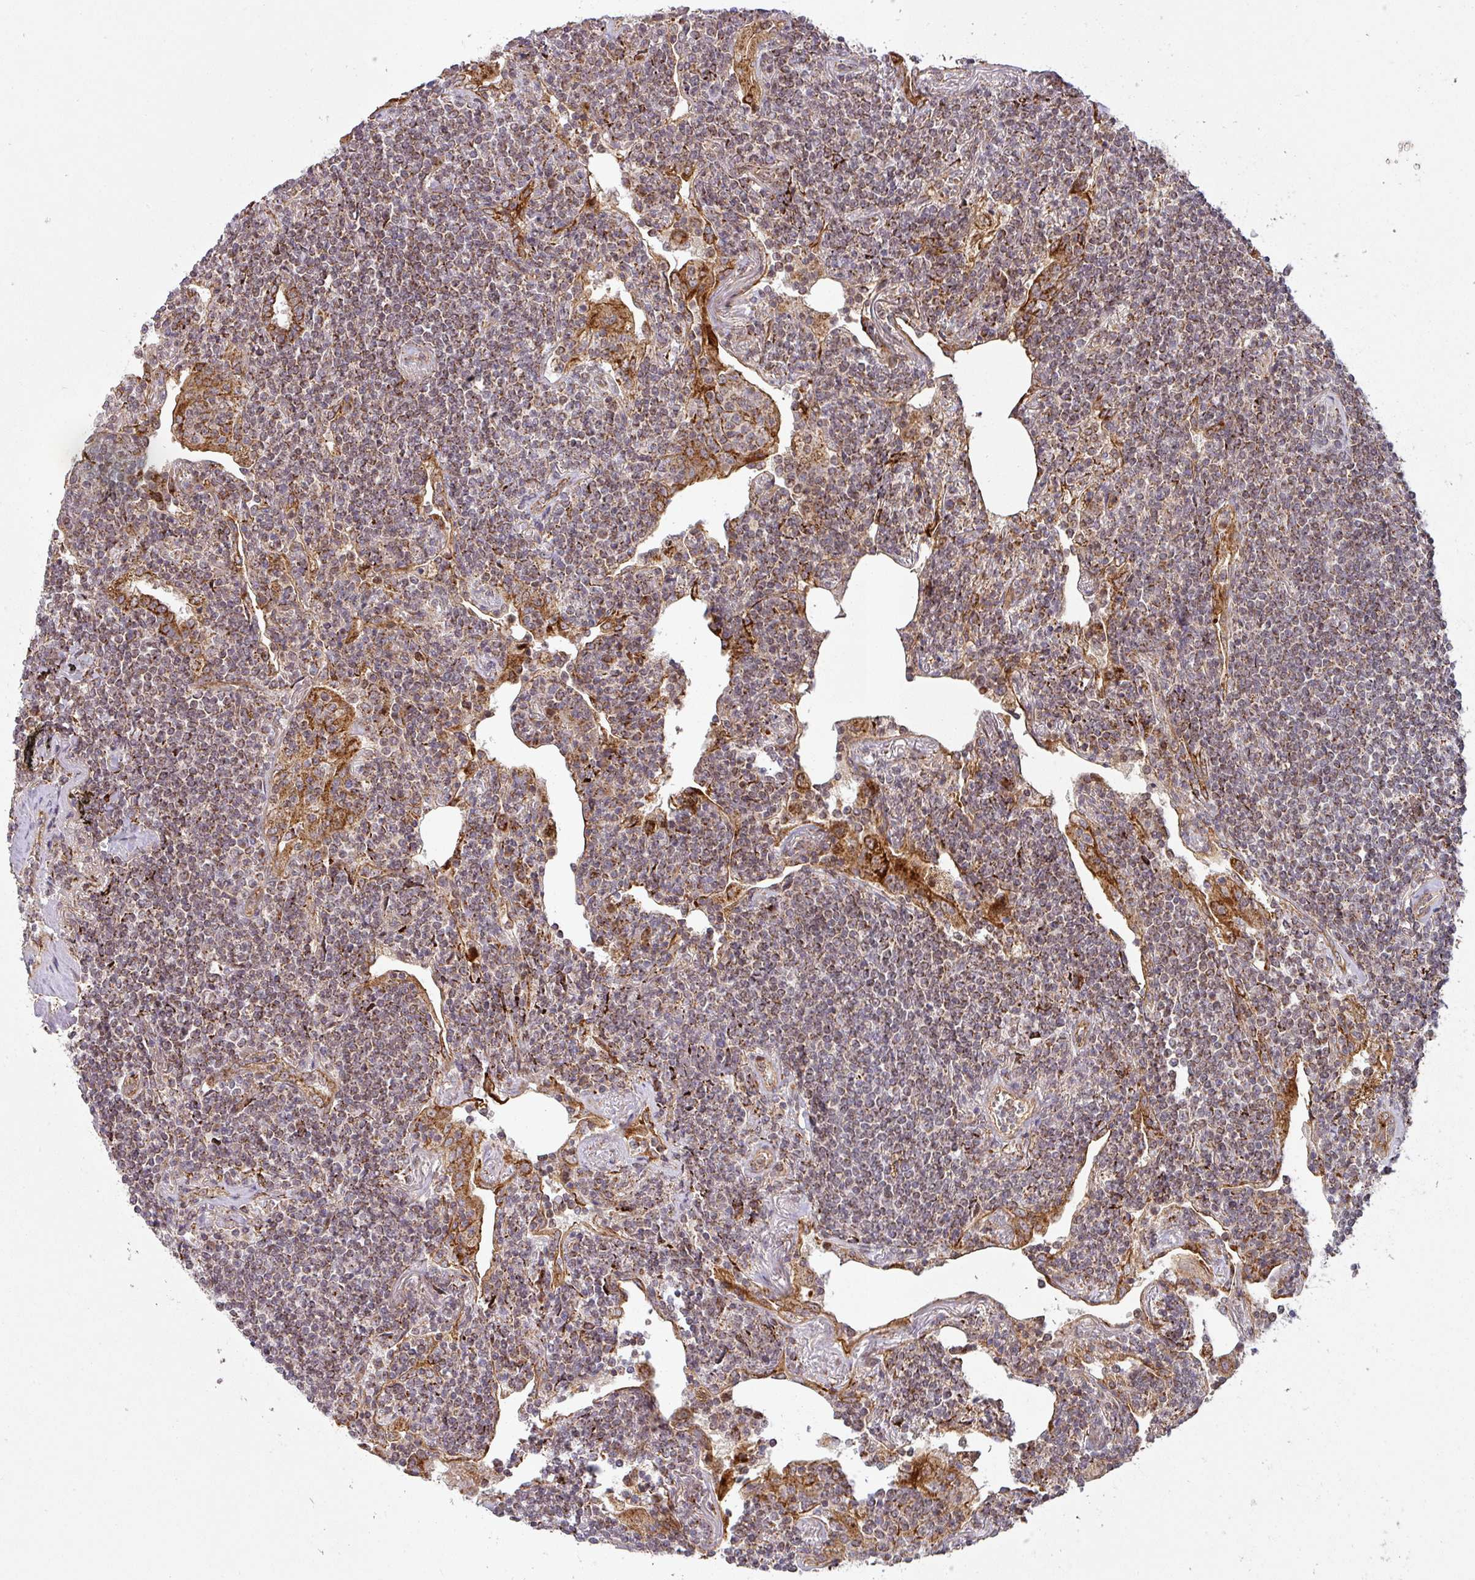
{"staining": {"intensity": "moderate", "quantity": ">75%", "location": "cytoplasmic/membranous"}, "tissue": "lymphoma", "cell_type": "Tumor cells", "image_type": "cancer", "snomed": [{"axis": "morphology", "description": "Malignant lymphoma, non-Hodgkin's type, Low grade"}, {"axis": "topography", "description": "Lung"}], "caption": "Low-grade malignant lymphoma, non-Hodgkin's type tissue shows moderate cytoplasmic/membranous expression in approximately >75% of tumor cells The staining is performed using DAB brown chromogen to label protein expression. The nuclei are counter-stained blue using hematoxylin.", "gene": "GPD2", "patient": {"sex": "female", "age": 71}}